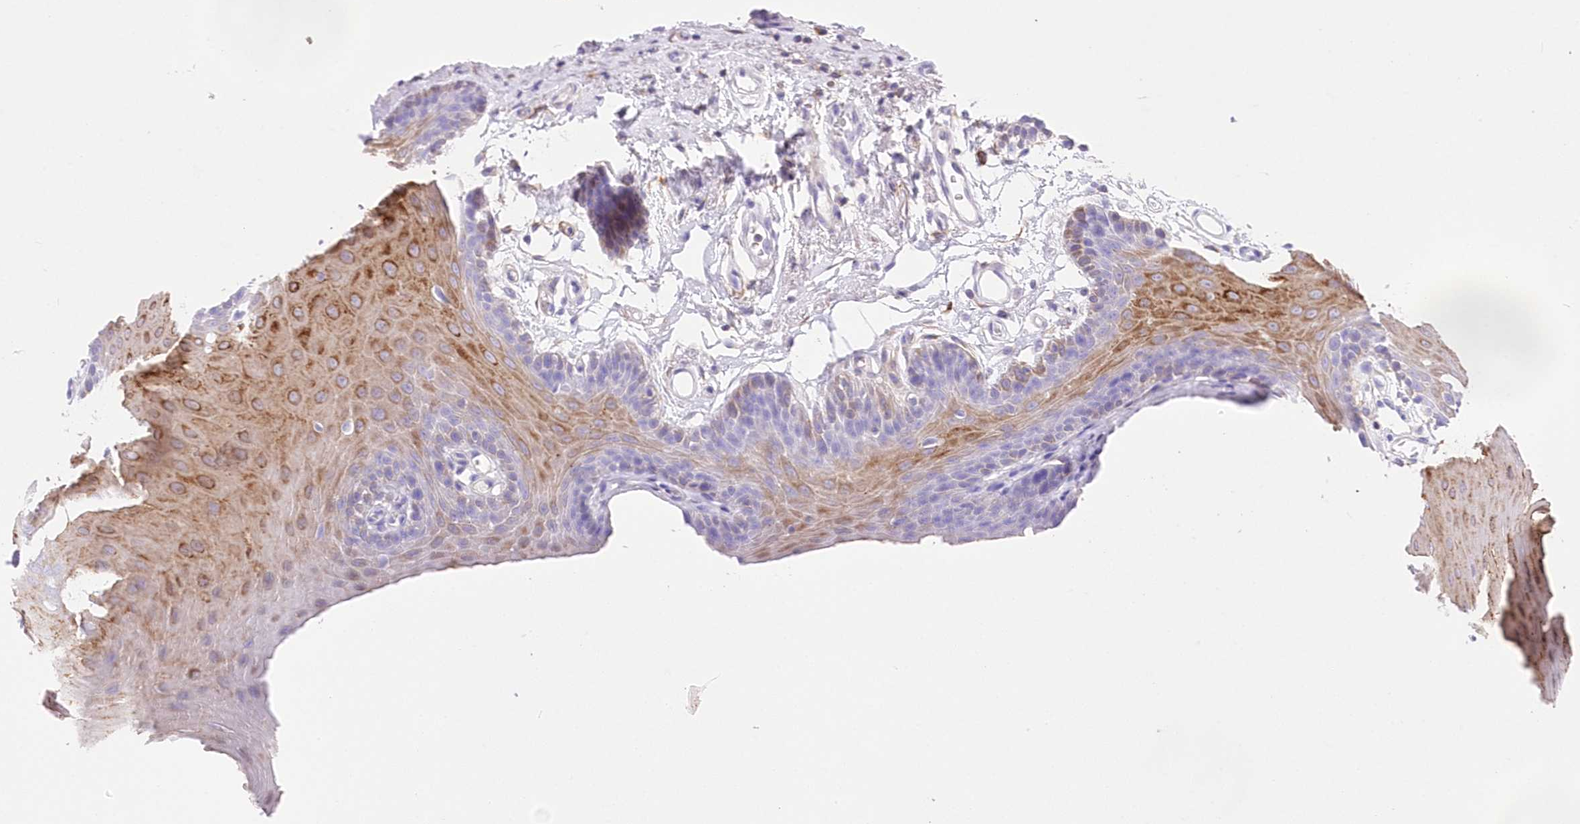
{"staining": {"intensity": "moderate", "quantity": "<25%", "location": "cytoplasmic/membranous"}, "tissue": "oral mucosa", "cell_type": "Squamous epithelial cells", "image_type": "normal", "snomed": [{"axis": "morphology", "description": "Normal tissue, NOS"}, {"axis": "morphology", "description": "Squamous cell carcinoma, NOS"}, {"axis": "topography", "description": "Skeletal muscle"}, {"axis": "topography", "description": "Oral tissue"}, {"axis": "topography", "description": "Salivary gland"}, {"axis": "topography", "description": "Head-Neck"}], "caption": "IHC (DAB) staining of unremarkable human oral mucosa exhibits moderate cytoplasmic/membranous protein expression in approximately <25% of squamous epithelial cells. (IHC, brightfield microscopy, high magnification).", "gene": "DNAJC19", "patient": {"sex": "male", "age": 54}}